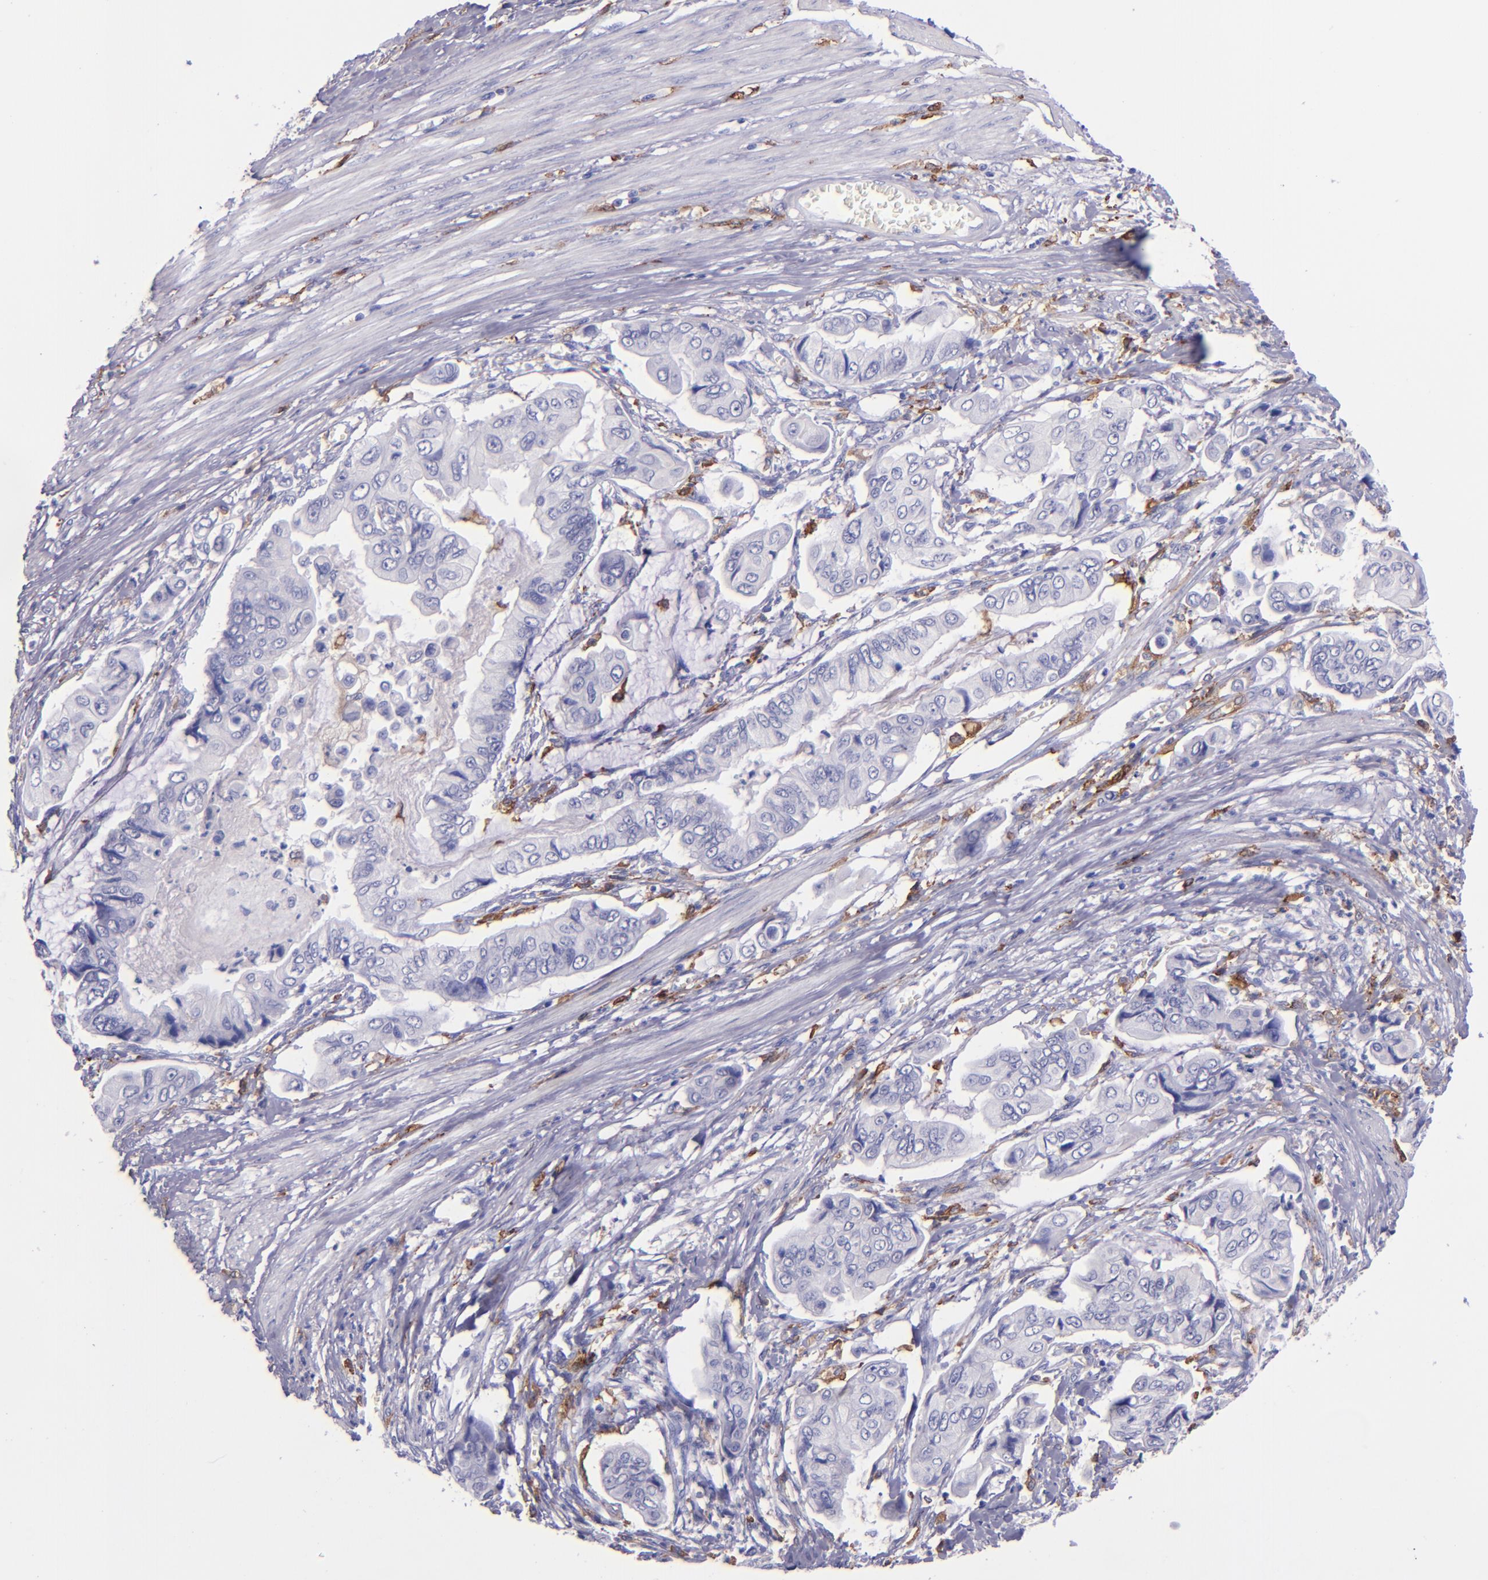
{"staining": {"intensity": "negative", "quantity": "none", "location": "none"}, "tissue": "stomach cancer", "cell_type": "Tumor cells", "image_type": "cancer", "snomed": [{"axis": "morphology", "description": "Adenocarcinoma, NOS"}, {"axis": "topography", "description": "Stomach, upper"}], "caption": "Immunohistochemistry (IHC) histopathology image of neoplastic tissue: stomach cancer stained with DAB shows no significant protein positivity in tumor cells.", "gene": "CD163", "patient": {"sex": "male", "age": 80}}